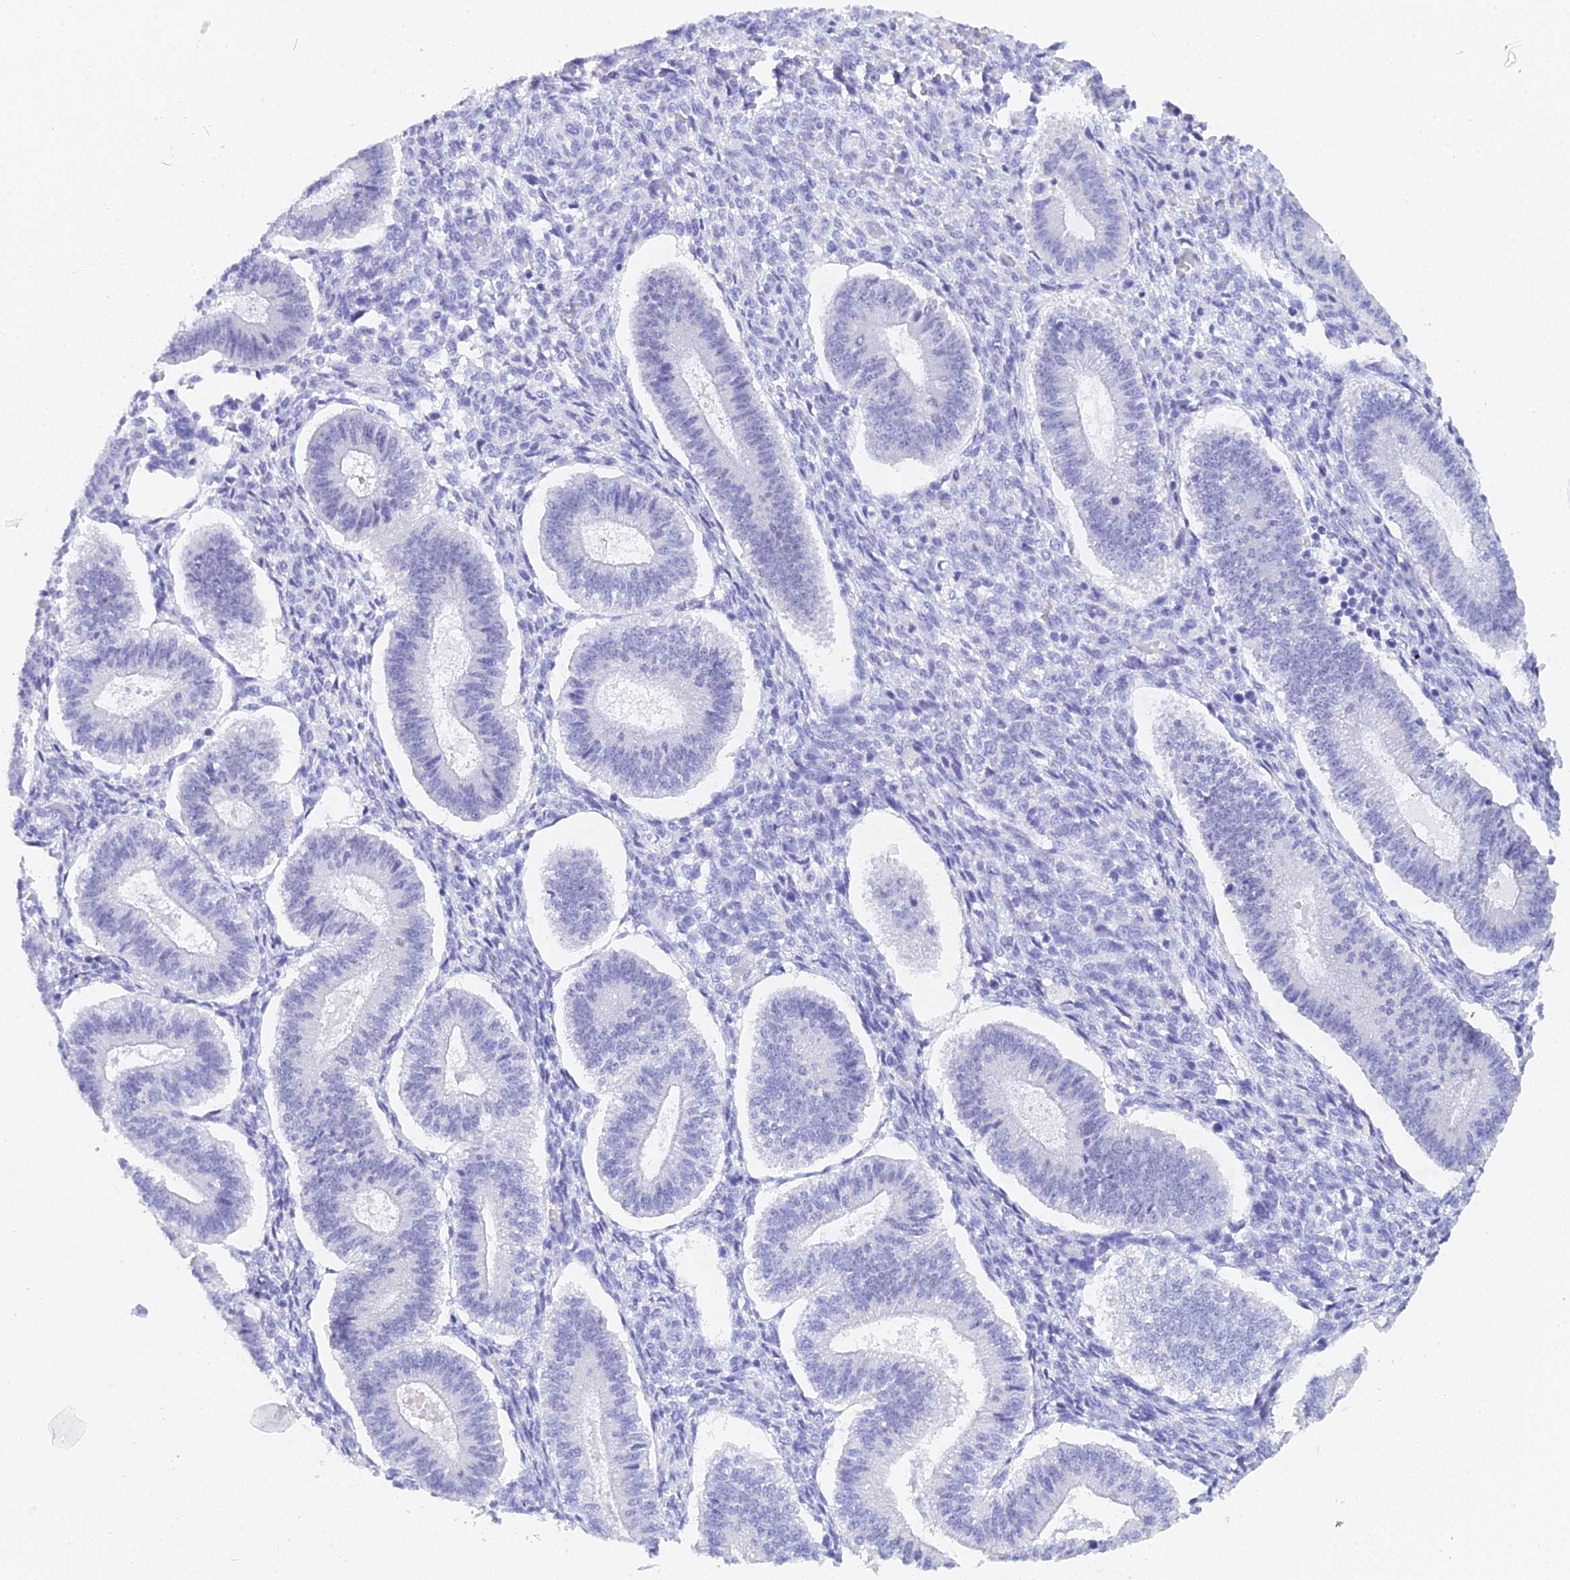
{"staining": {"intensity": "negative", "quantity": "none", "location": "none"}, "tissue": "endometrium", "cell_type": "Cells in endometrial stroma", "image_type": "normal", "snomed": [{"axis": "morphology", "description": "Normal tissue, NOS"}, {"axis": "topography", "description": "Endometrium"}], "caption": "Immunohistochemical staining of benign endometrium shows no significant staining in cells in endometrial stroma. (DAB immunohistochemistry (IHC) visualized using brightfield microscopy, high magnification).", "gene": "MCM2", "patient": {"sex": "female", "age": 25}}